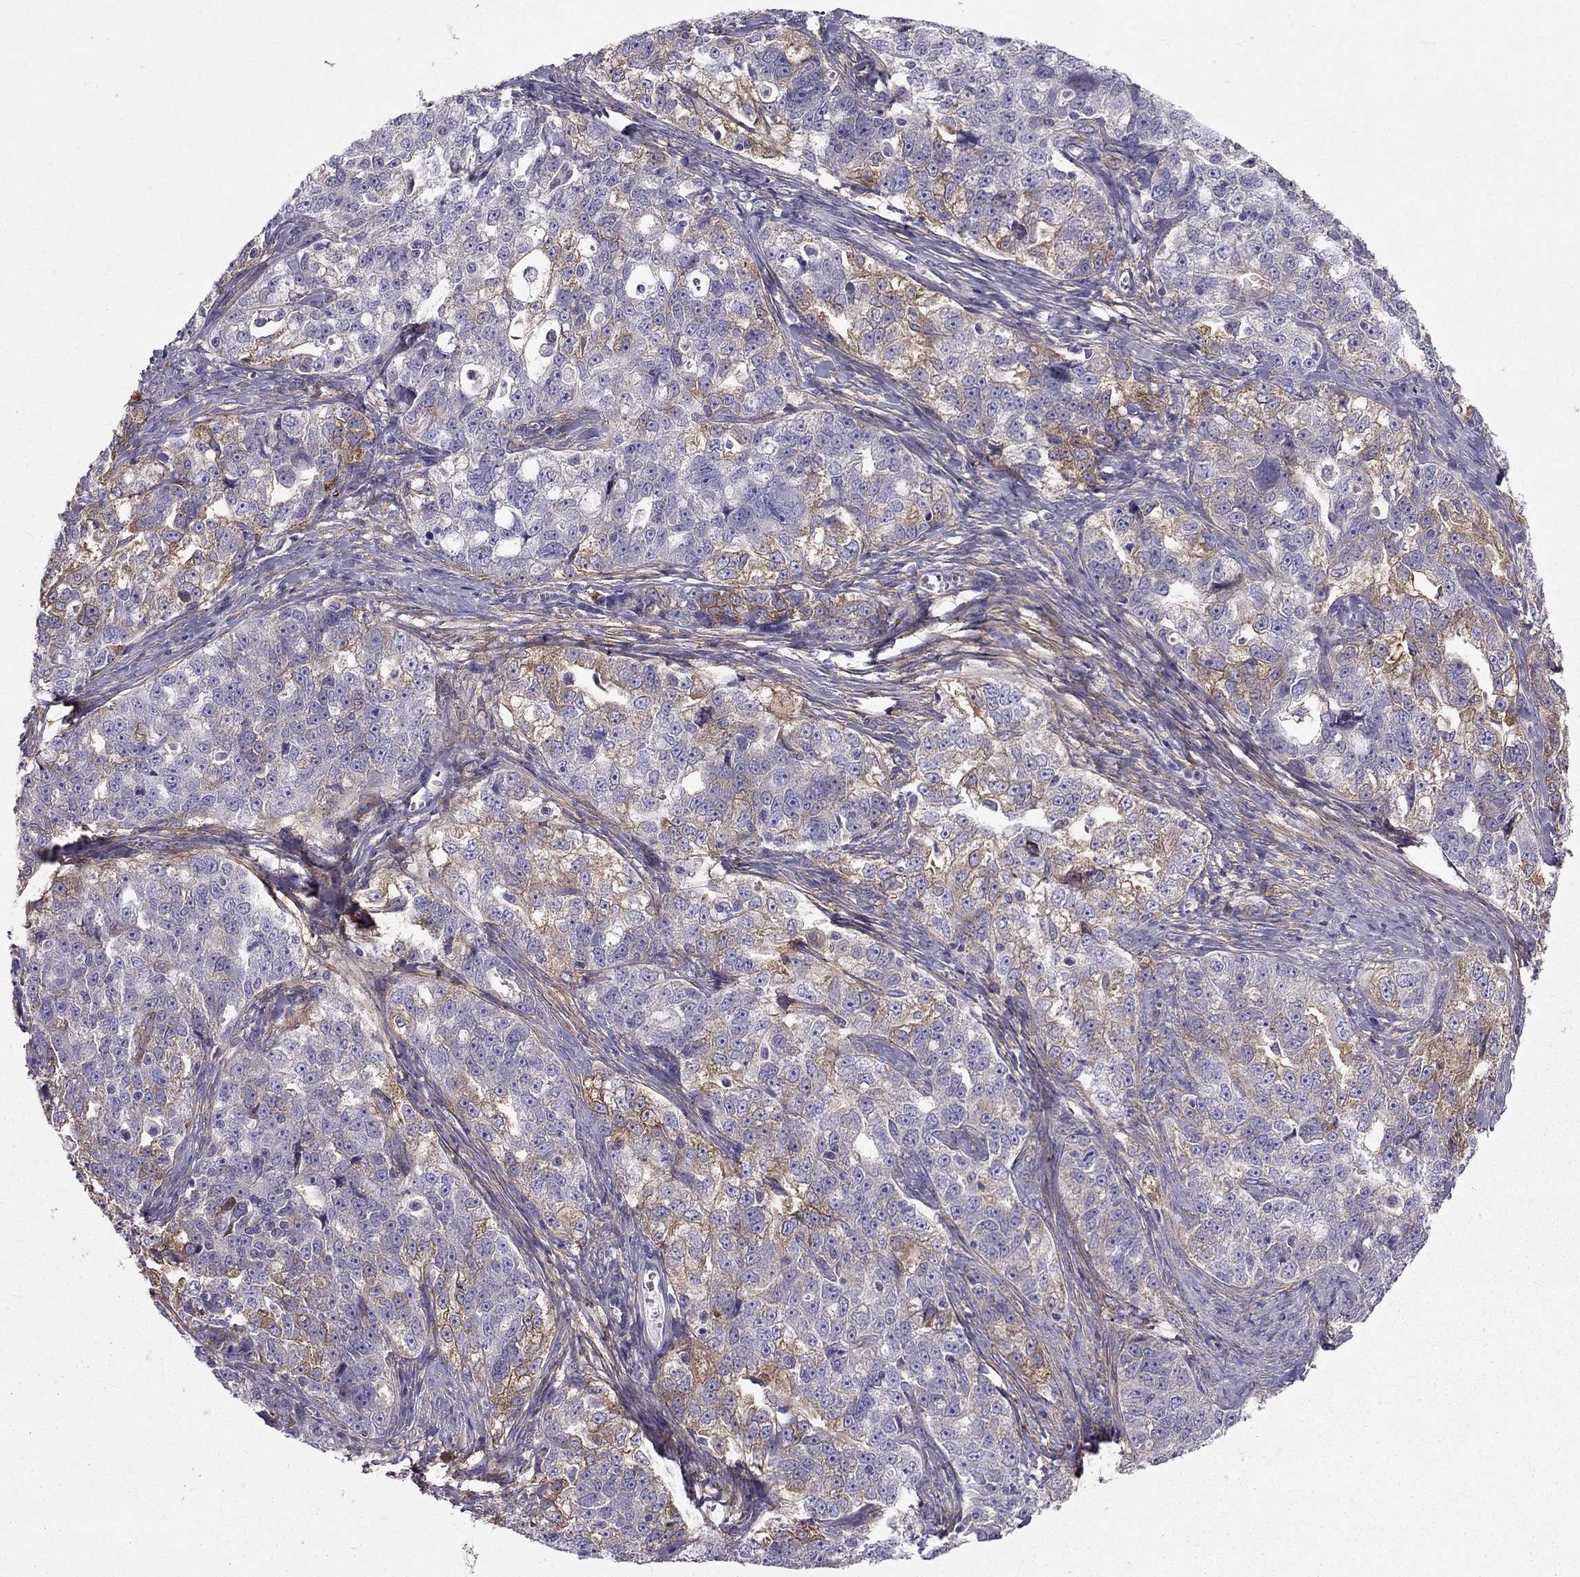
{"staining": {"intensity": "moderate", "quantity": "<25%", "location": "cytoplasmic/membranous"}, "tissue": "ovarian cancer", "cell_type": "Tumor cells", "image_type": "cancer", "snomed": [{"axis": "morphology", "description": "Cystadenocarcinoma, serous, NOS"}, {"axis": "topography", "description": "Ovary"}], "caption": "IHC histopathology image of ovarian cancer (serous cystadenocarcinoma) stained for a protein (brown), which reveals low levels of moderate cytoplasmic/membranous positivity in approximately <25% of tumor cells.", "gene": "SYT5", "patient": {"sex": "female", "age": 51}}